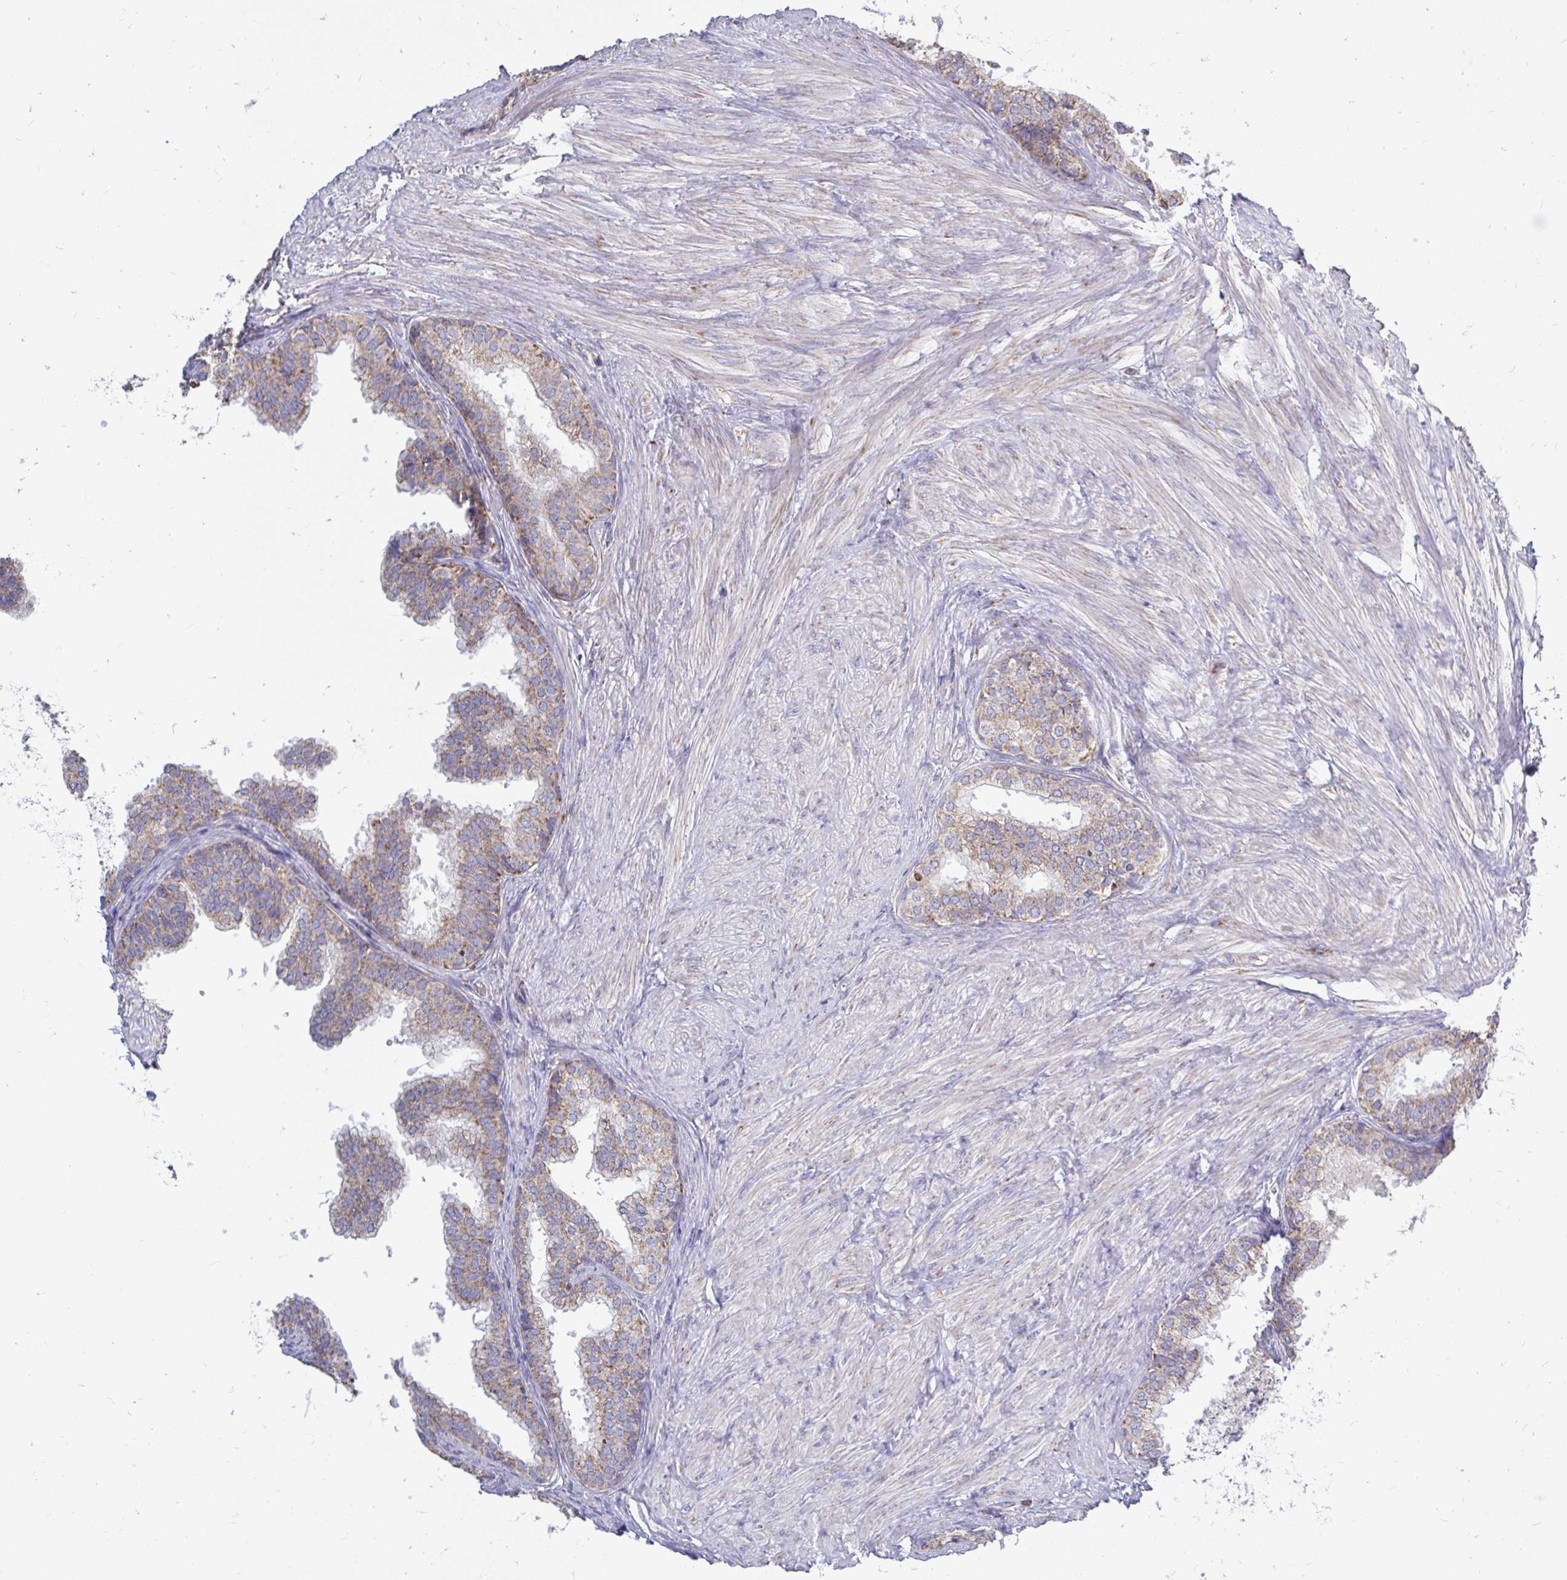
{"staining": {"intensity": "weak", "quantity": ">75%", "location": "cytoplasmic/membranous"}, "tissue": "prostate", "cell_type": "Glandular cells", "image_type": "normal", "snomed": [{"axis": "morphology", "description": "Normal tissue, NOS"}, {"axis": "topography", "description": "Prostate"}, {"axis": "topography", "description": "Peripheral nerve tissue"}], "caption": "Immunohistochemistry (DAB) staining of unremarkable prostate displays weak cytoplasmic/membranous protein expression in approximately >75% of glandular cells. (Stains: DAB in brown, nuclei in blue, Microscopy: brightfield microscopy at high magnification).", "gene": "OR10R2", "patient": {"sex": "male", "age": 55}}